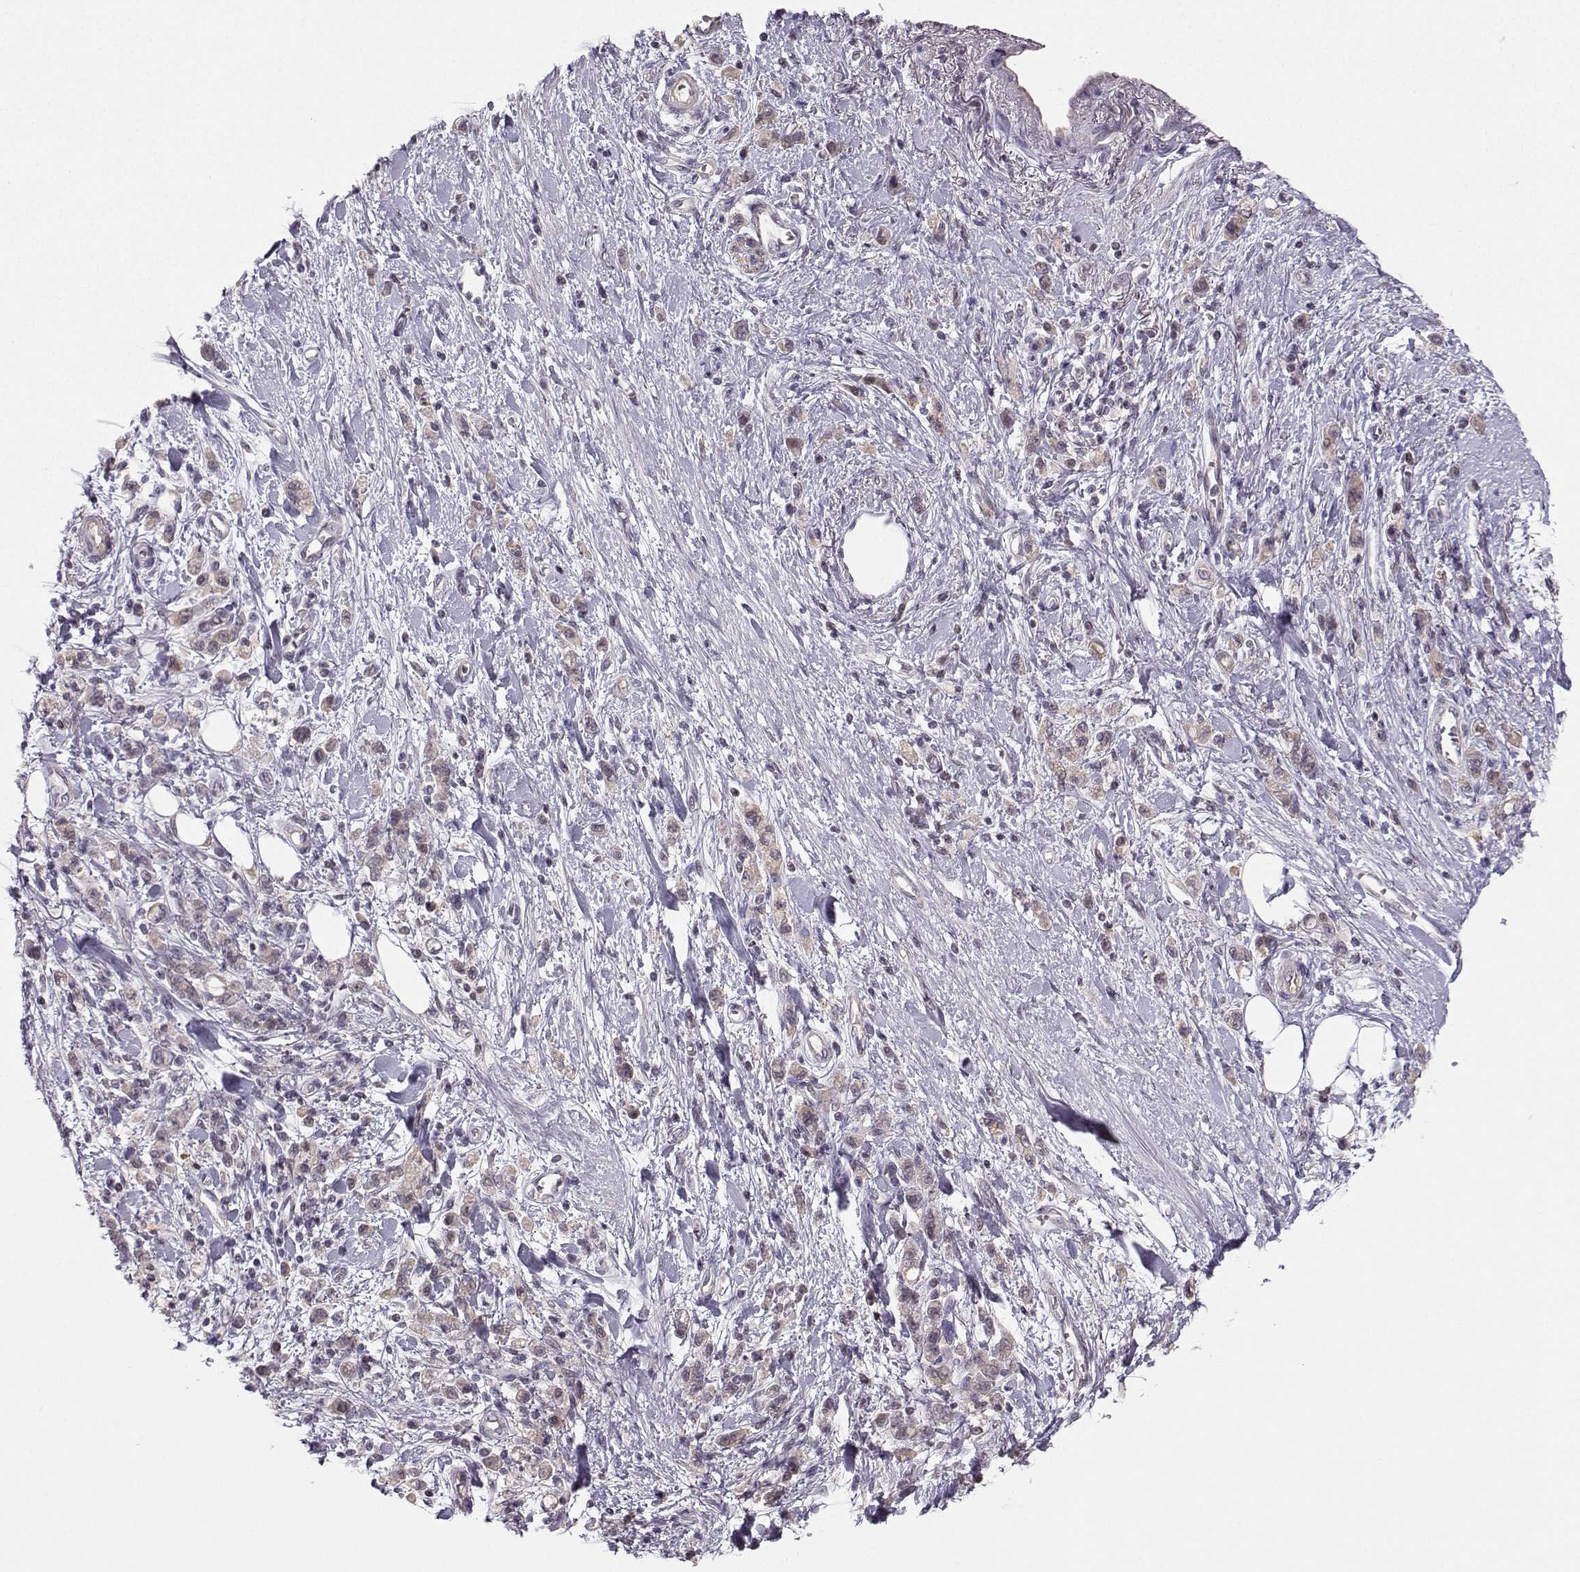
{"staining": {"intensity": "weak", "quantity": "<25%", "location": "cytoplasmic/membranous"}, "tissue": "stomach cancer", "cell_type": "Tumor cells", "image_type": "cancer", "snomed": [{"axis": "morphology", "description": "Adenocarcinoma, NOS"}, {"axis": "topography", "description": "Stomach"}], "caption": "Image shows no protein staining in tumor cells of stomach adenocarcinoma tissue.", "gene": "PKP2", "patient": {"sex": "male", "age": 77}}